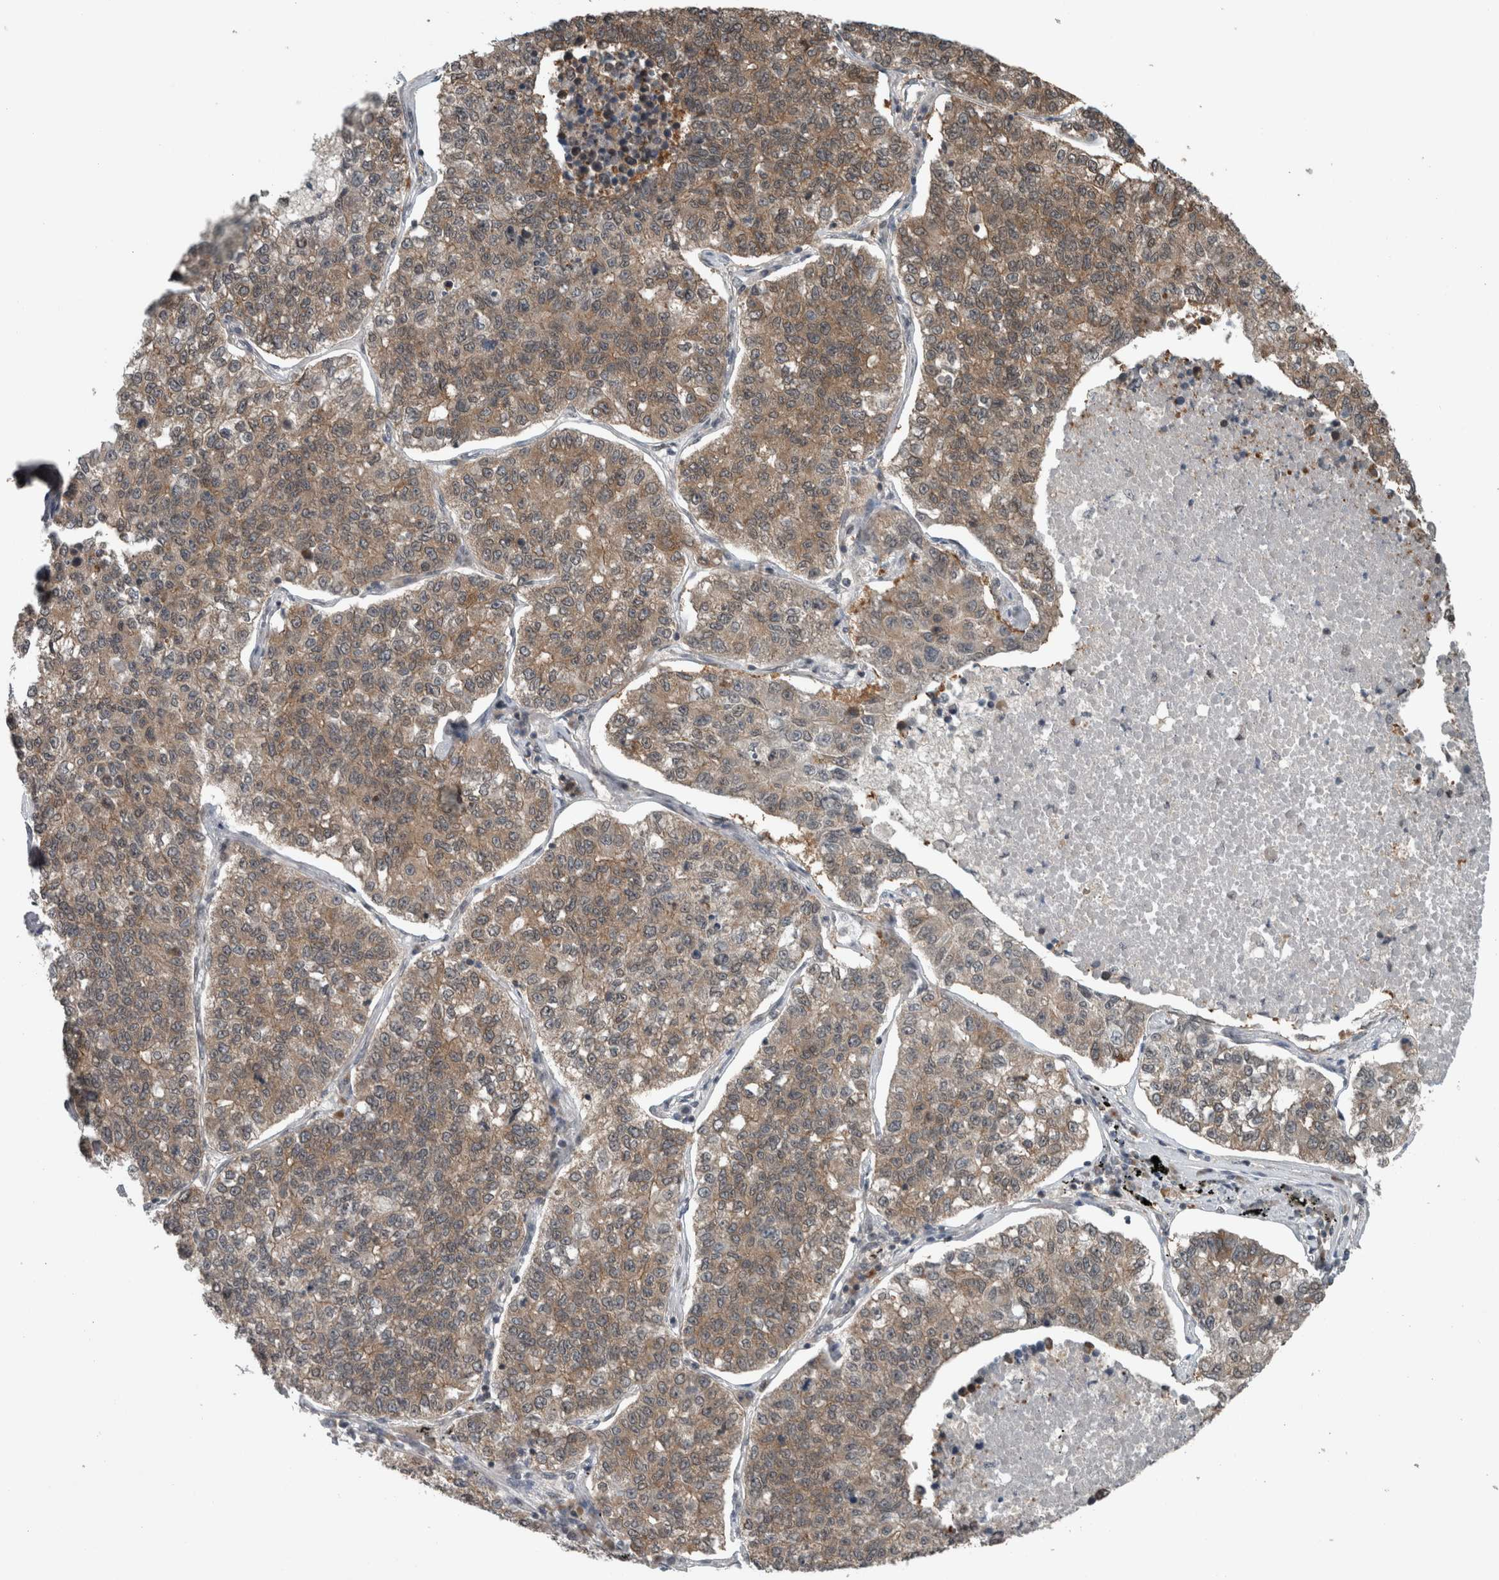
{"staining": {"intensity": "weak", "quantity": ">75%", "location": "cytoplasmic/membranous,nuclear"}, "tissue": "lung cancer", "cell_type": "Tumor cells", "image_type": "cancer", "snomed": [{"axis": "morphology", "description": "Adenocarcinoma, NOS"}, {"axis": "topography", "description": "Lung"}], "caption": "Protein analysis of adenocarcinoma (lung) tissue exhibits weak cytoplasmic/membranous and nuclear expression in approximately >75% of tumor cells.", "gene": "SPAG7", "patient": {"sex": "male", "age": 49}}